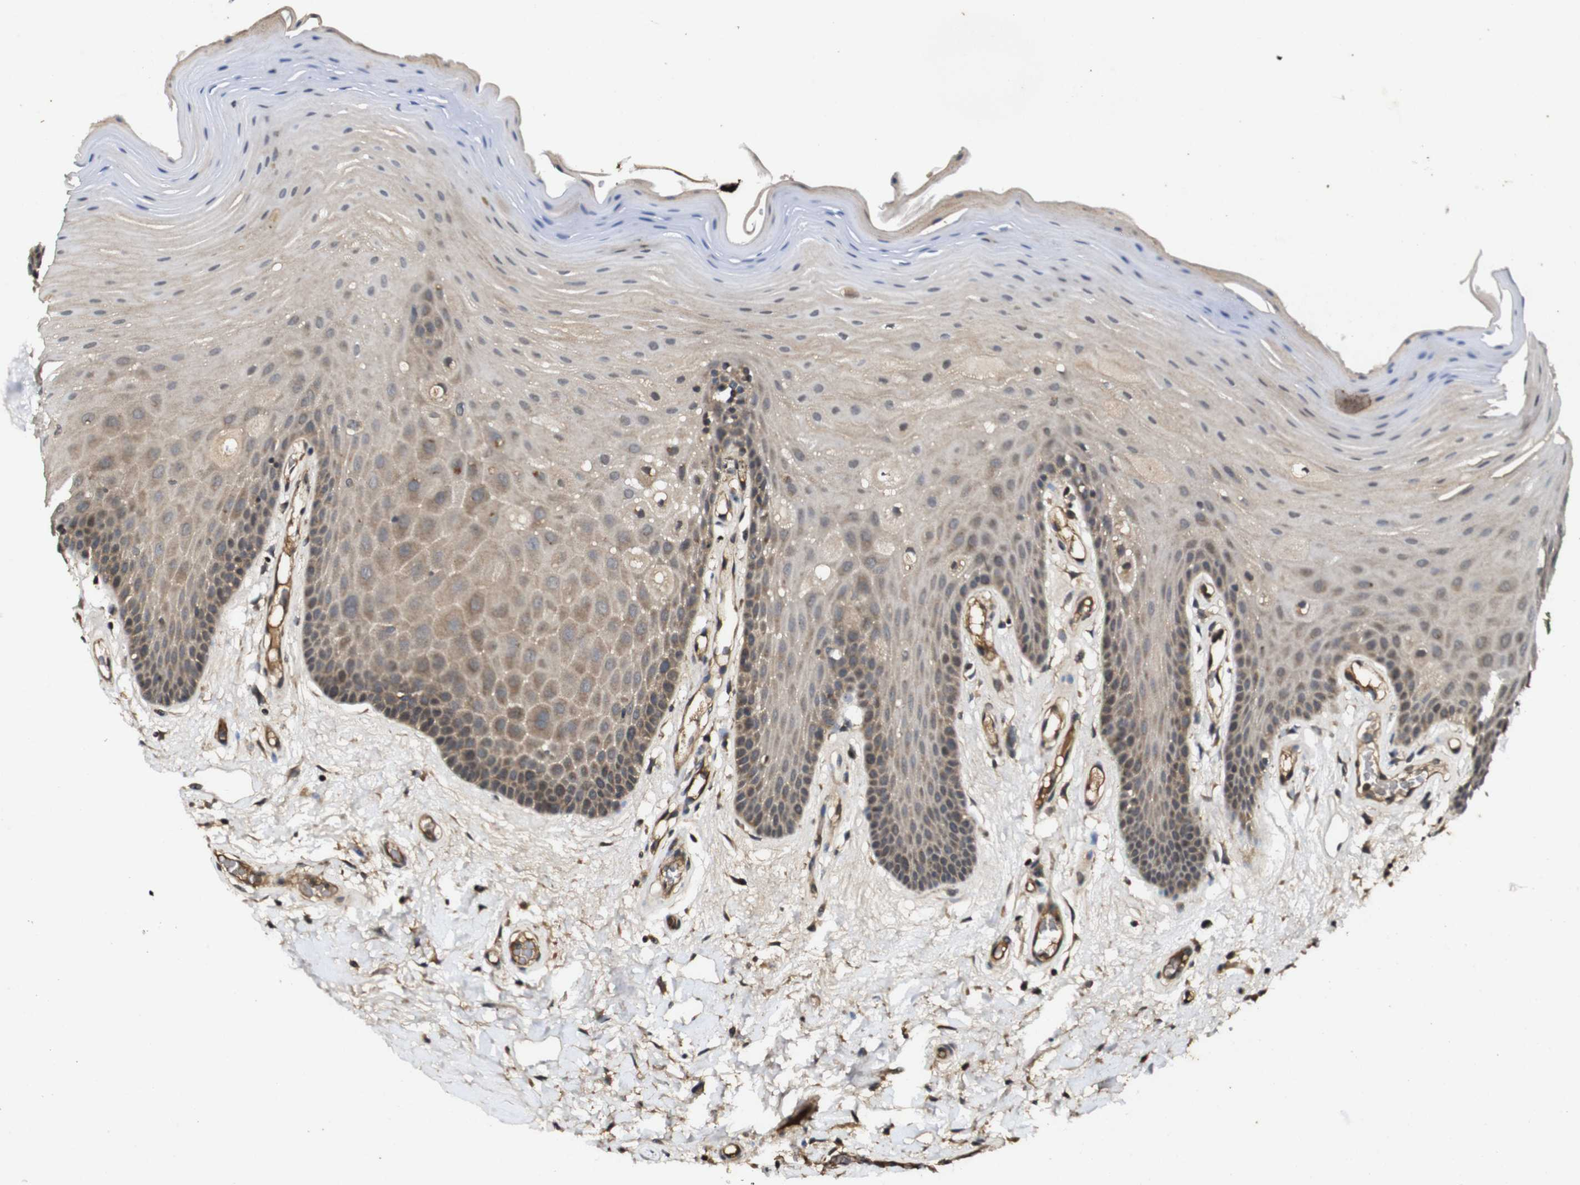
{"staining": {"intensity": "moderate", "quantity": ">75%", "location": "cytoplasmic/membranous"}, "tissue": "oral mucosa", "cell_type": "Squamous epithelial cells", "image_type": "normal", "snomed": [{"axis": "morphology", "description": "Normal tissue, NOS"}, {"axis": "morphology", "description": "Squamous cell carcinoma, NOS"}, {"axis": "topography", "description": "Skeletal muscle"}, {"axis": "topography", "description": "Adipose tissue"}, {"axis": "topography", "description": "Vascular tissue"}, {"axis": "topography", "description": "Oral tissue"}, {"axis": "topography", "description": "Peripheral nerve tissue"}, {"axis": "topography", "description": "Head-Neck"}], "caption": "This is a micrograph of immunohistochemistry (IHC) staining of unremarkable oral mucosa, which shows moderate expression in the cytoplasmic/membranous of squamous epithelial cells.", "gene": "RIPK1", "patient": {"sex": "male", "age": 71}}